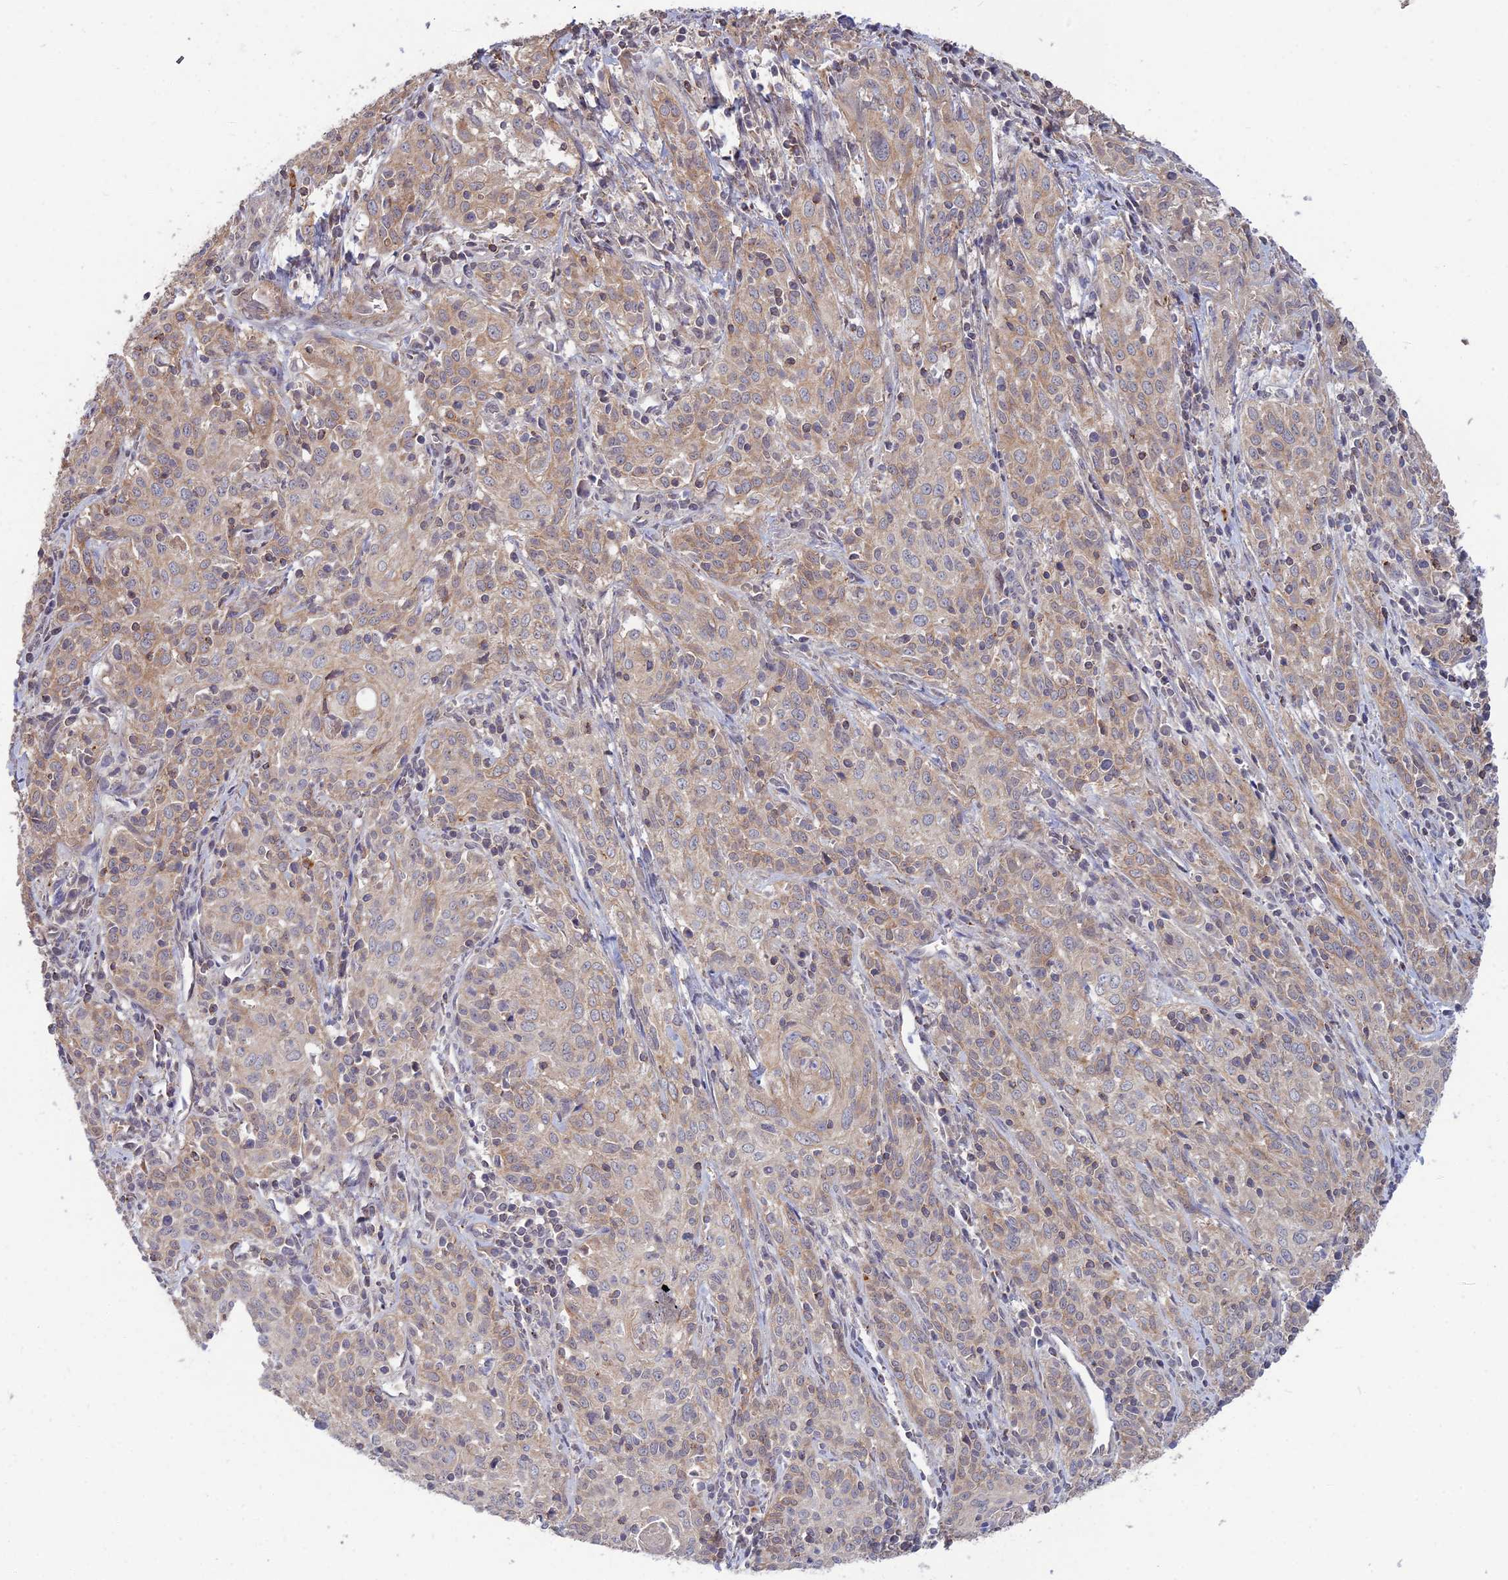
{"staining": {"intensity": "moderate", "quantity": "<25%", "location": "cytoplasmic/membranous"}, "tissue": "cervical cancer", "cell_type": "Tumor cells", "image_type": "cancer", "snomed": [{"axis": "morphology", "description": "Squamous cell carcinoma, NOS"}, {"axis": "topography", "description": "Cervix"}], "caption": "High-power microscopy captured an immunohistochemistry histopathology image of squamous cell carcinoma (cervical), revealing moderate cytoplasmic/membranous positivity in approximately <25% of tumor cells.", "gene": "OPA3", "patient": {"sex": "female", "age": 57}}